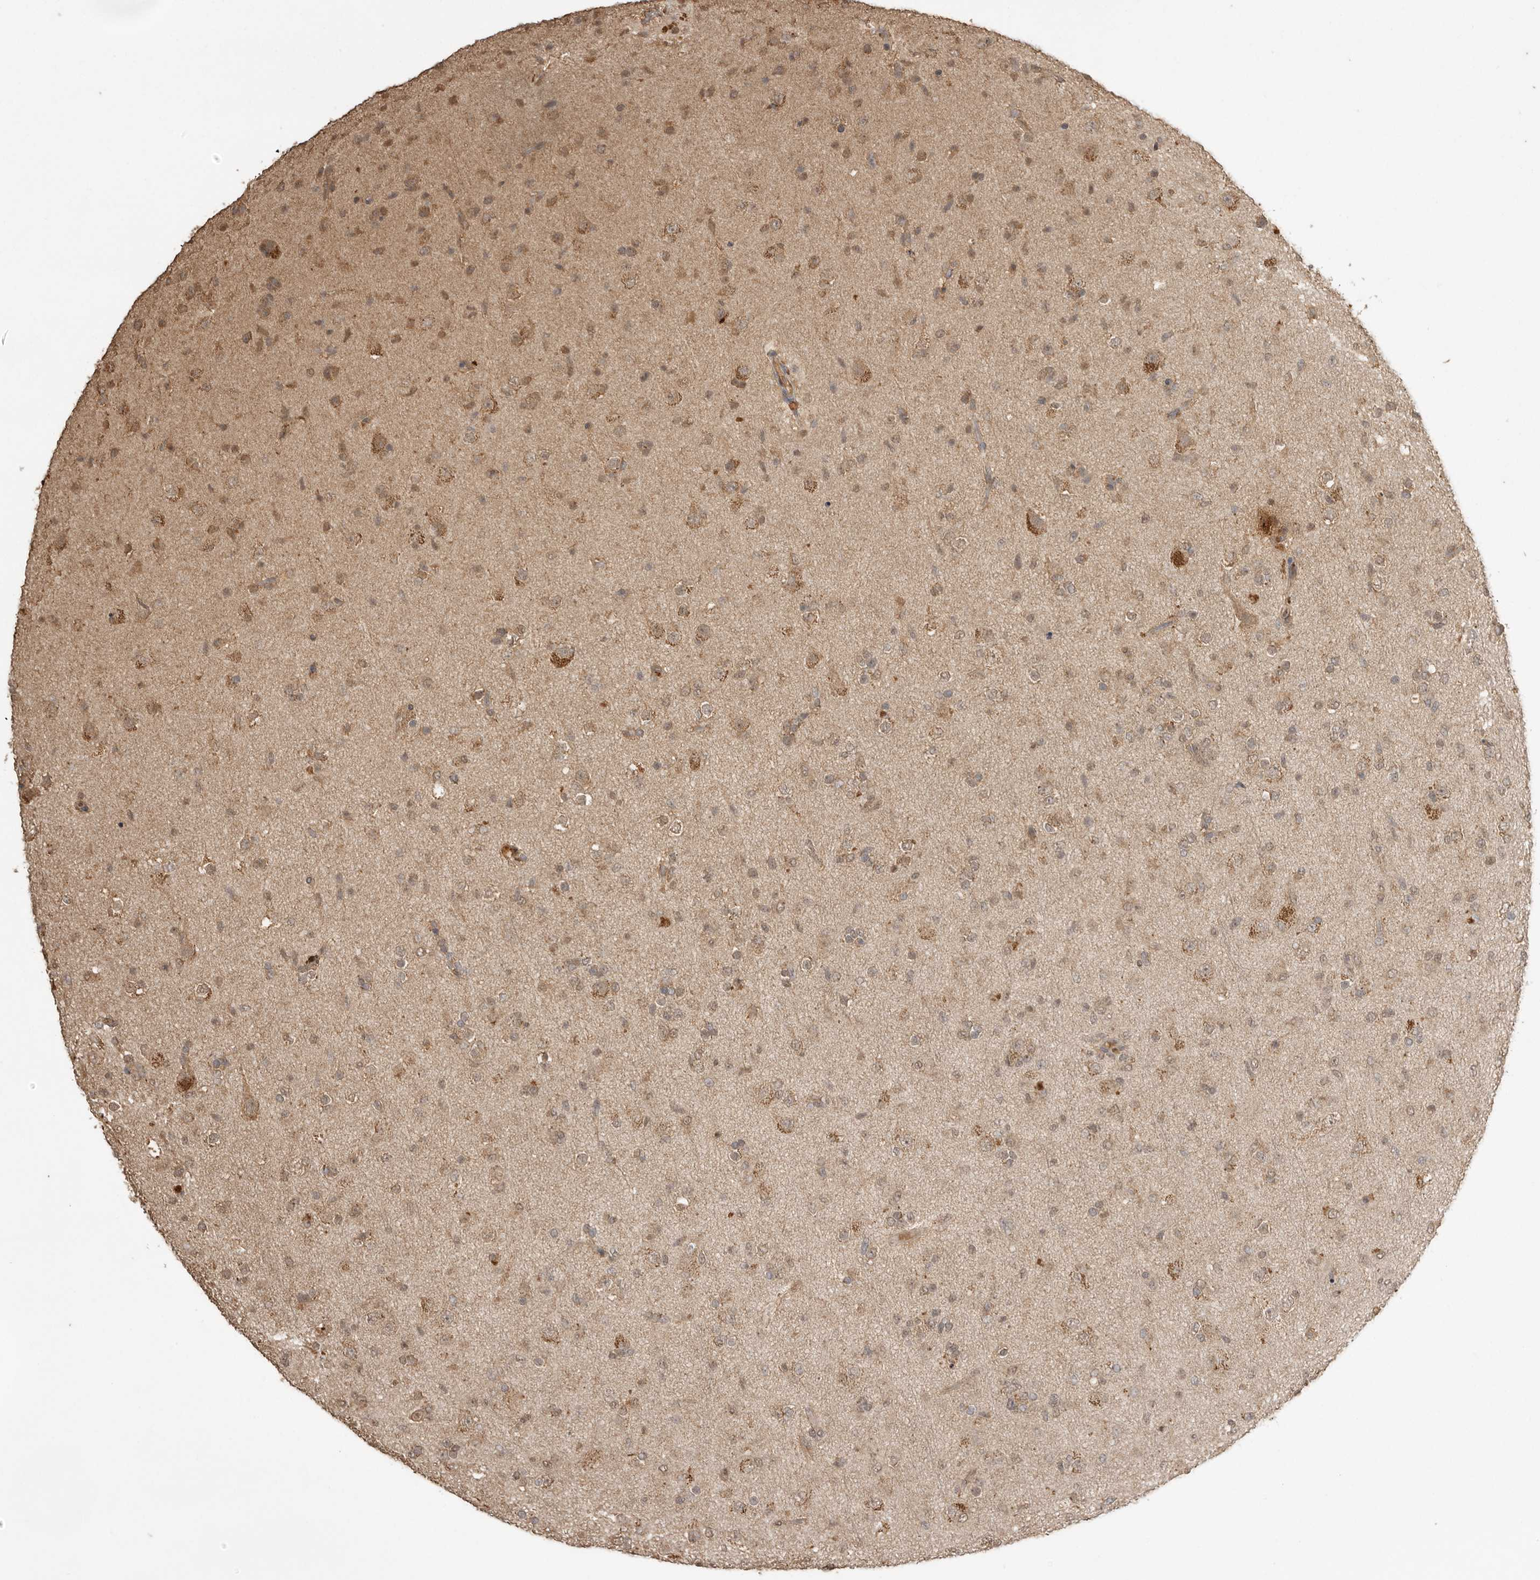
{"staining": {"intensity": "moderate", "quantity": "25%-75%", "location": "cytoplasmic/membranous"}, "tissue": "glioma", "cell_type": "Tumor cells", "image_type": "cancer", "snomed": [{"axis": "morphology", "description": "Glioma, malignant, Low grade"}, {"axis": "topography", "description": "Brain"}], "caption": "Human glioma stained with a brown dye exhibits moderate cytoplasmic/membranous positive expression in about 25%-75% of tumor cells.", "gene": "JAG2", "patient": {"sex": "male", "age": 65}}